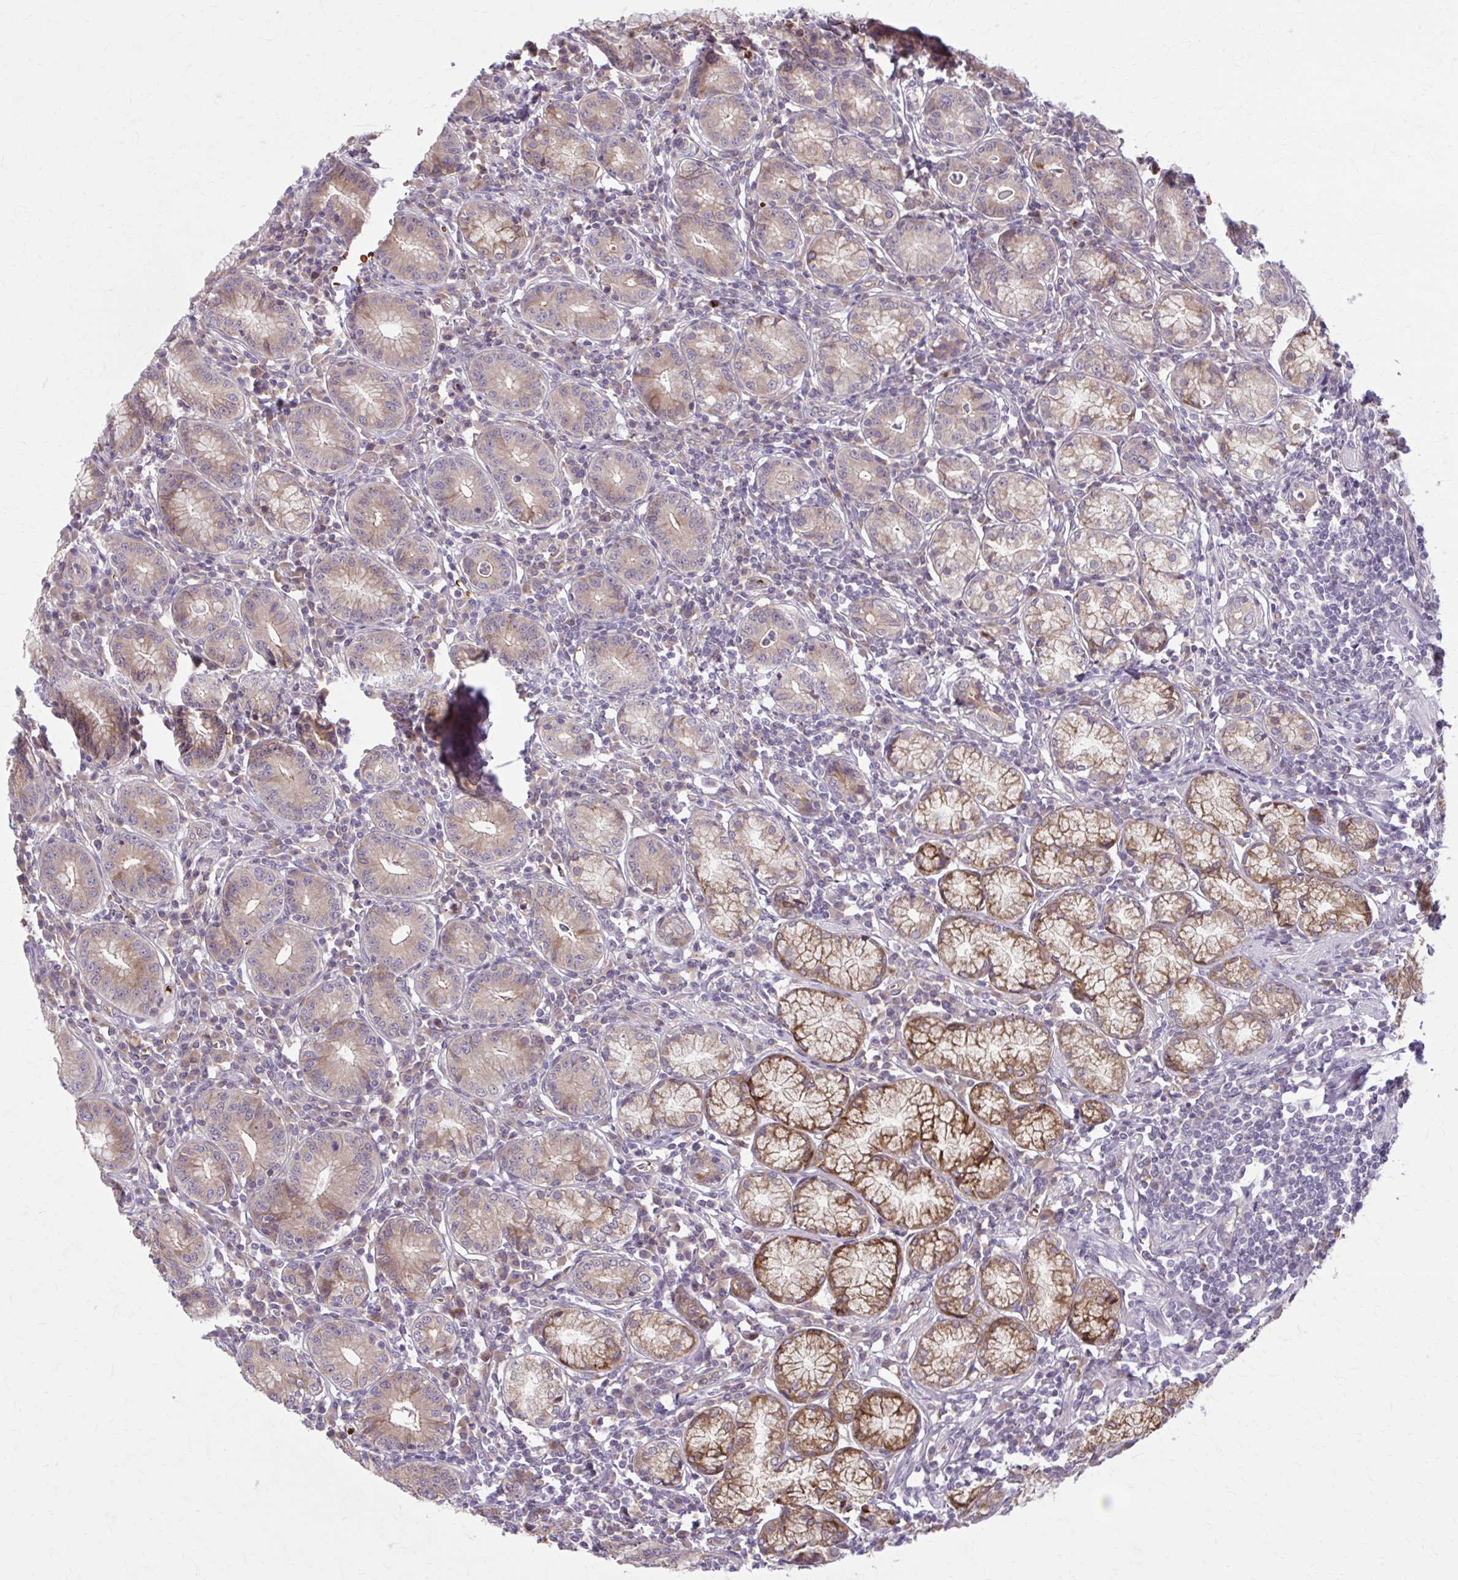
{"staining": {"intensity": "moderate", "quantity": ">75%", "location": "cytoplasmic/membranous"}, "tissue": "stomach", "cell_type": "Glandular cells", "image_type": "normal", "snomed": [{"axis": "morphology", "description": "Normal tissue, NOS"}, {"axis": "topography", "description": "Stomach"}], "caption": "DAB immunohistochemical staining of normal stomach shows moderate cytoplasmic/membranous protein expression in about >75% of glandular cells.", "gene": "SNF8", "patient": {"sex": "male", "age": 55}}